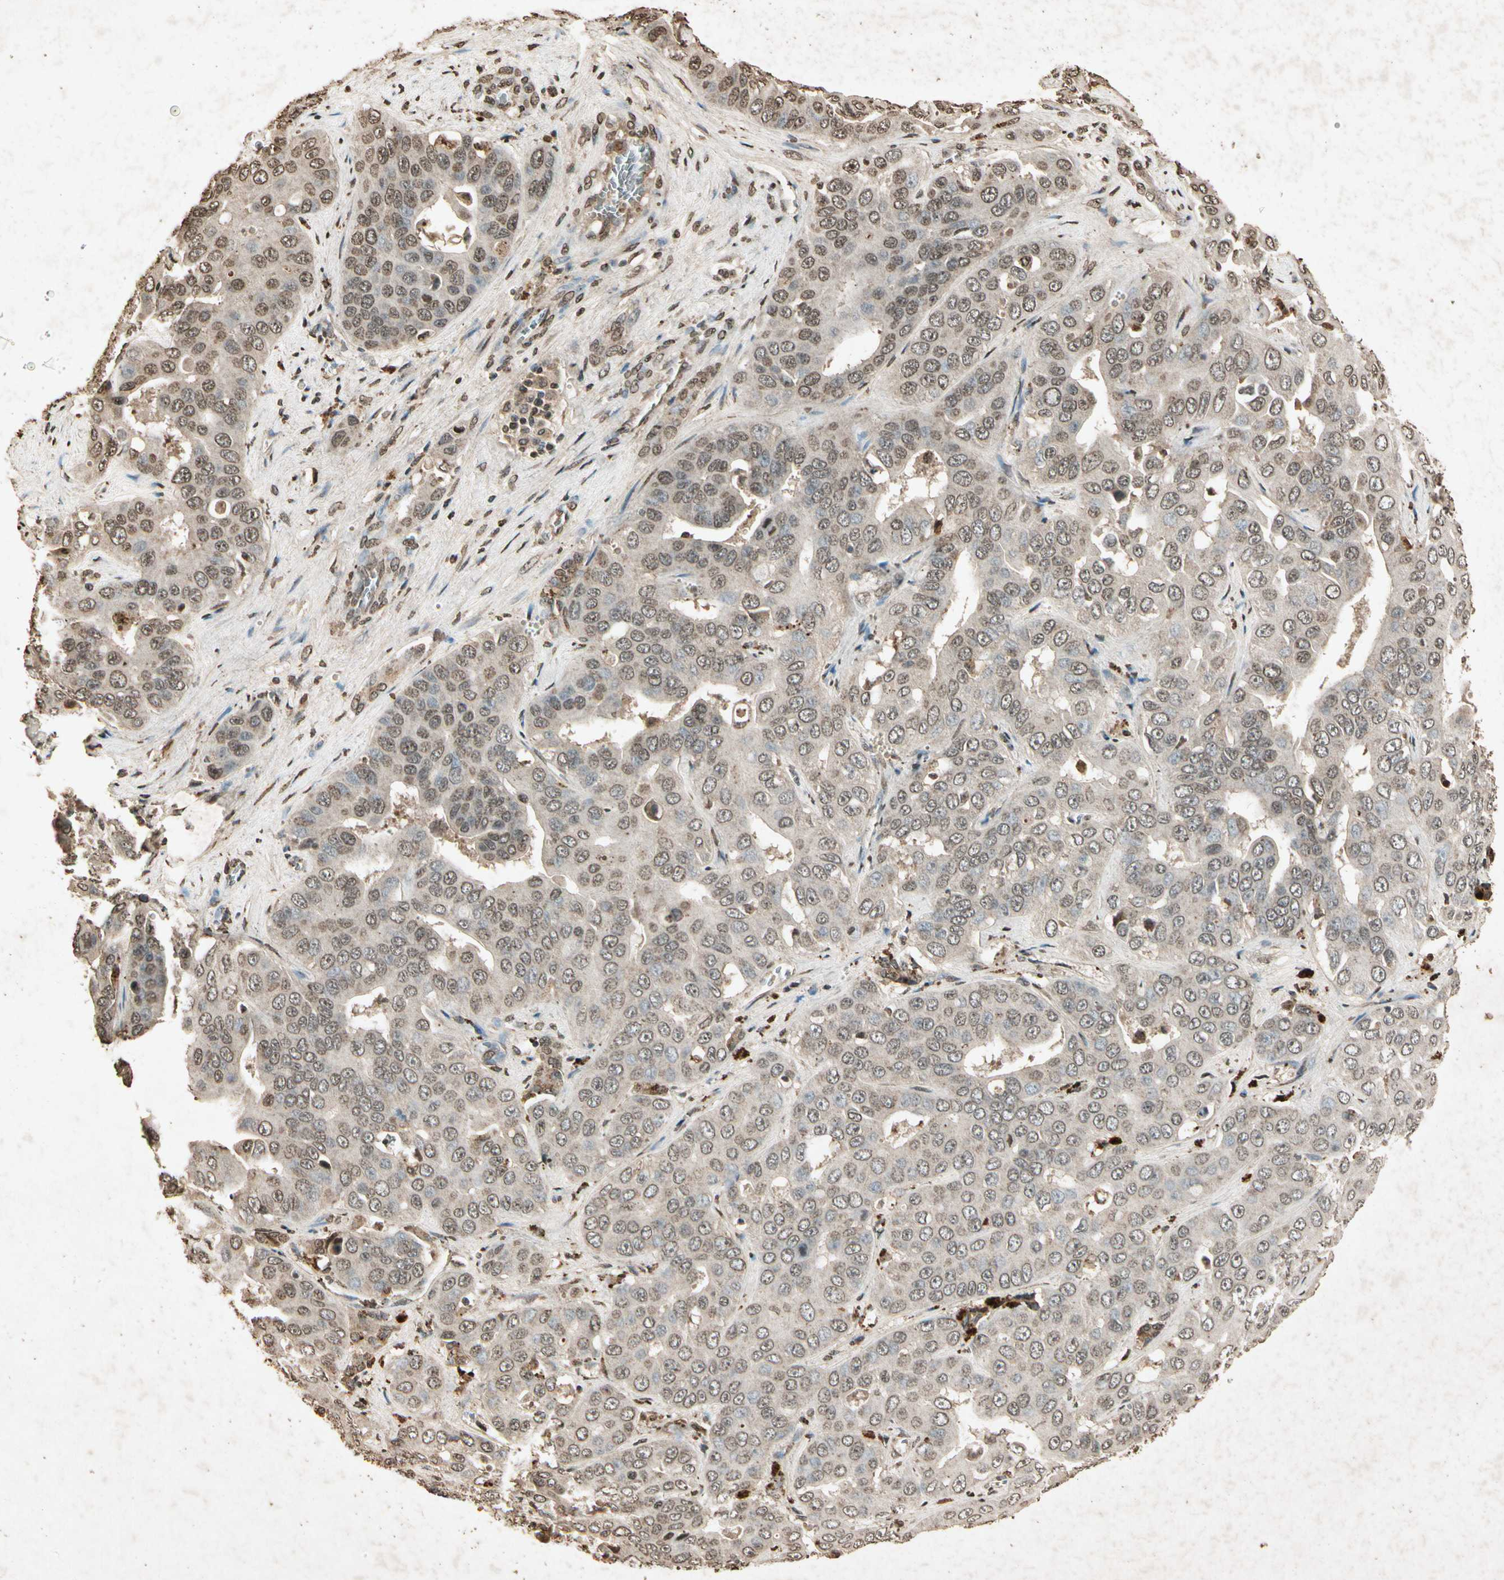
{"staining": {"intensity": "weak", "quantity": "25%-75%", "location": "cytoplasmic/membranous,nuclear"}, "tissue": "liver cancer", "cell_type": "Tumor cells", "image_type": "cancer", "snomed": [{"axis": "morphology", "description": "Cholangiocarcinoma"}, {"axis": "topography", "description": "Liver"}], "caption": "Weak cytoplasmic/membranous and nuclear protein expression is present in approximately 25%-75% of tumor cells in liver cancer.", "gene": "GC", "patient": {"sex": "female", "age": 52}}